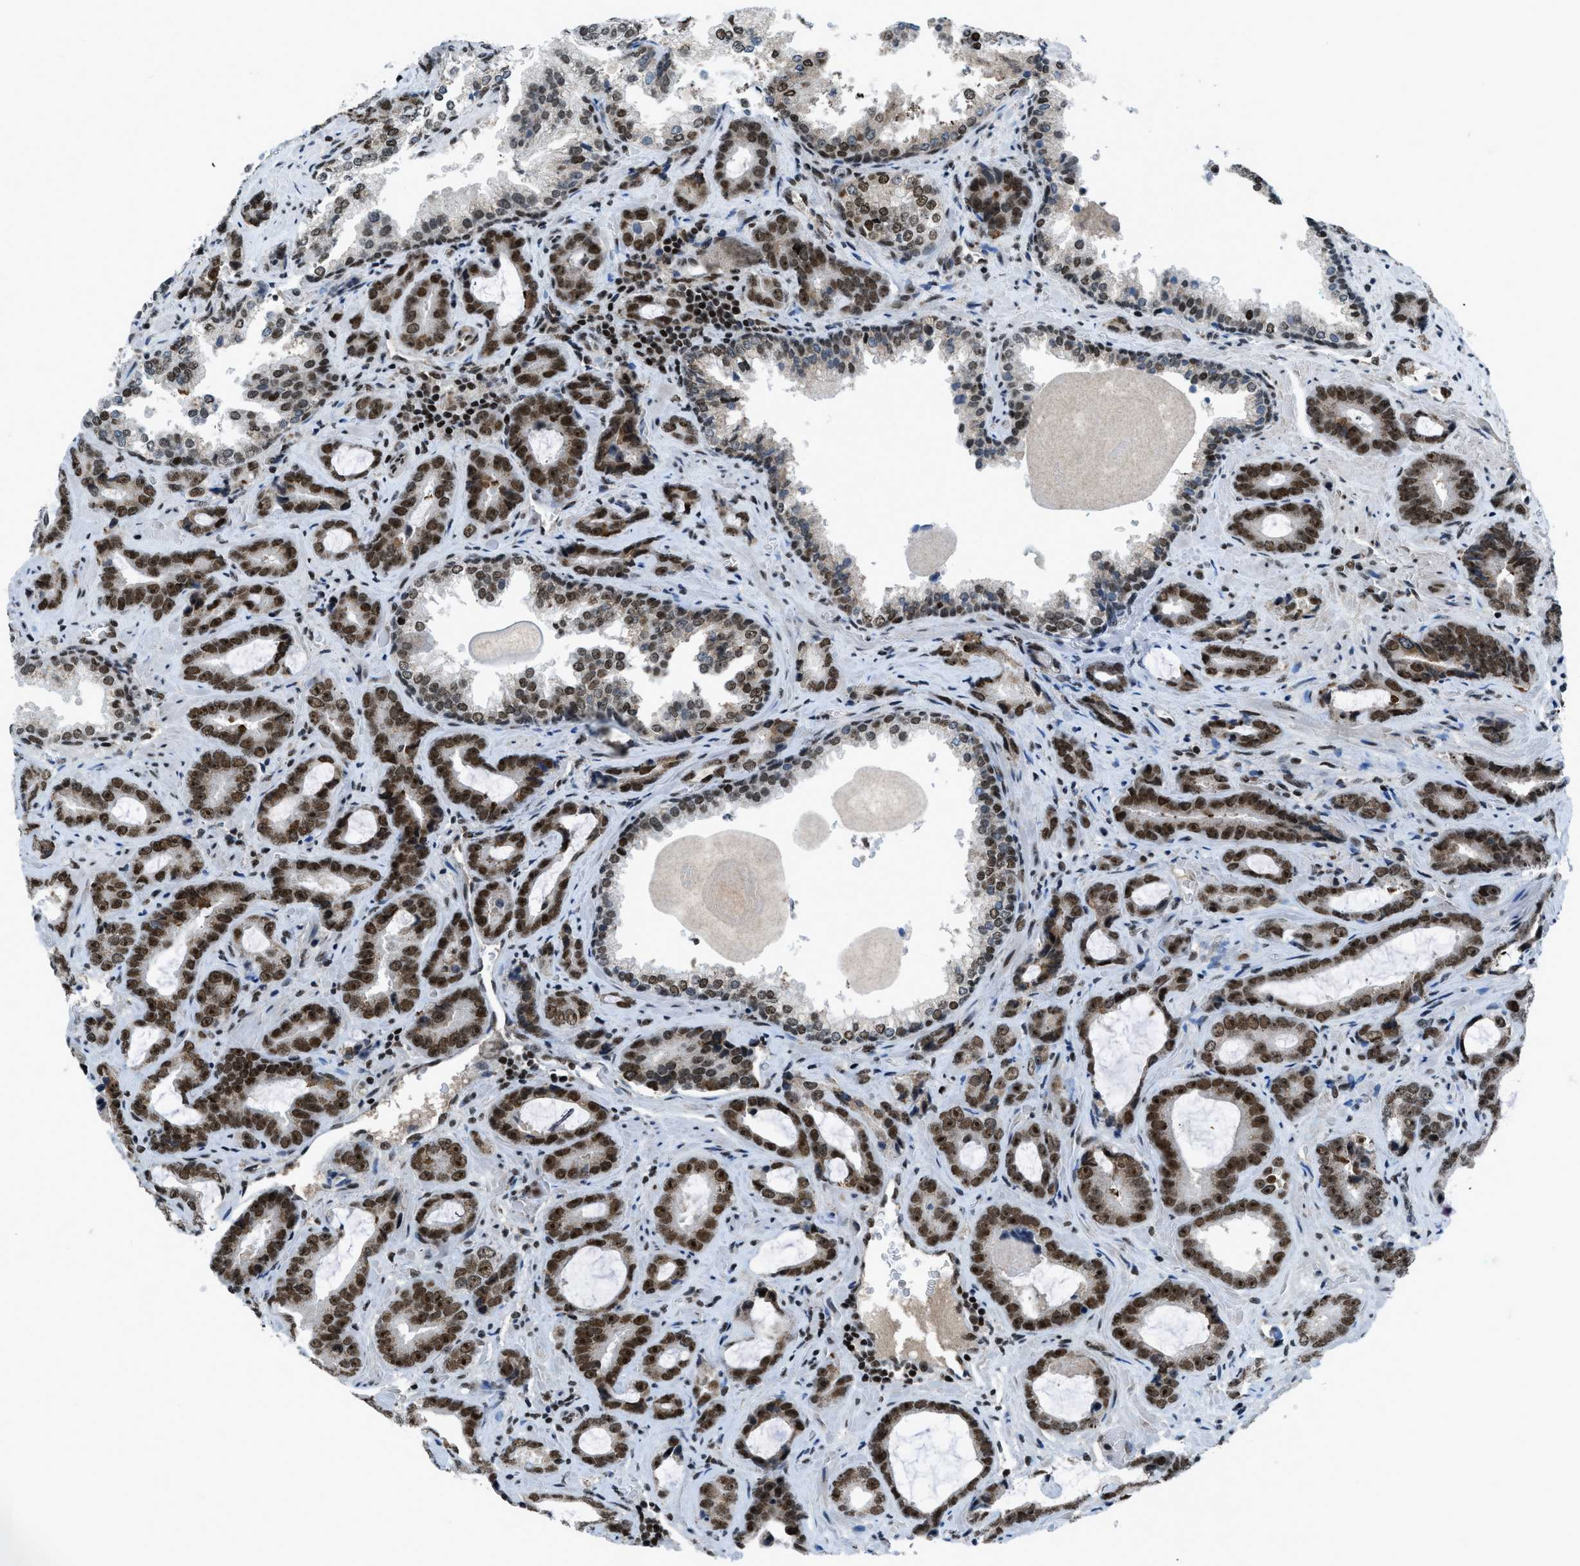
{"staining": {"intensity": "strong", "quantity": ">75%", "location": "nuclear"}, "tissue": "prostate cancer", "cell_type": "Tumor cells", "image_type": "cancer", "snomed": [{"axis": "morphology", "description": "Adenocarcinoma, Low grade"}, {"axis": "topography", "description": "Prostate"}], "caption": "Approximately >75% of tumor cells in human prostate cancer demonstrate strong nuclear protein staining as visualized by brown immunohistochemical staining.", "gene": "RAD51B", "patient": {"sex": "male", "age": 60}}